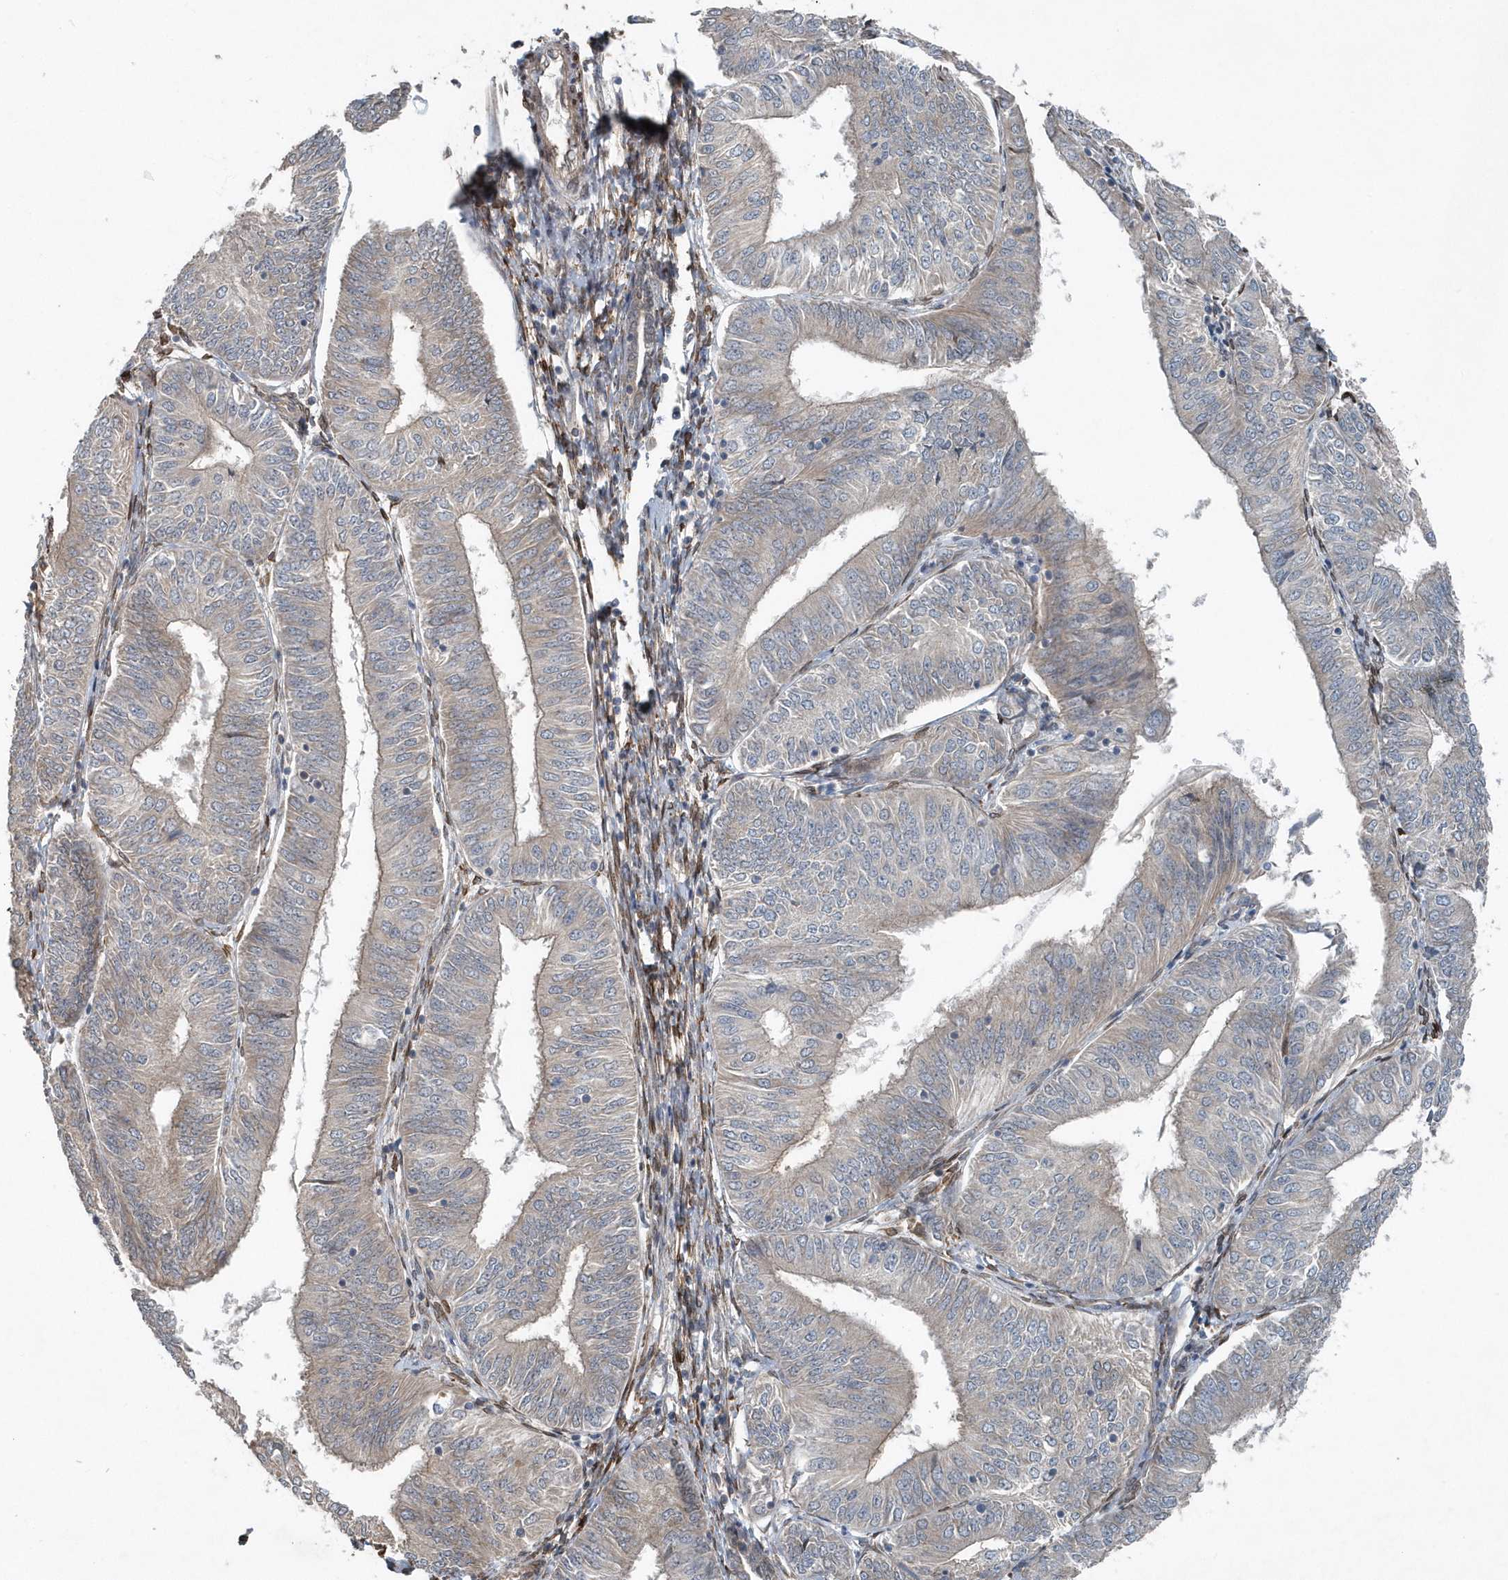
{"staining": {"intensity": "weak", "quantity": "<25%", "location": "cytoplasmic/membranous"}, "tissue": "endometrial cancer", "cell_type": "Tumor cells", "image_type": "cancer", "snomed": [{"axis": "morphology", "description": "Adenocarcinoma, NOS"}, {"axis": "topography", "description": "Endometrium"}], "caption": "High power microscopy photomicrograph of an immunohistochemistry image of adenocarcinoma (endometrial), revealing no significant positivity in tumor cells.", "gene": "MCC", "patient": {"sex": "female", "age": 58}}